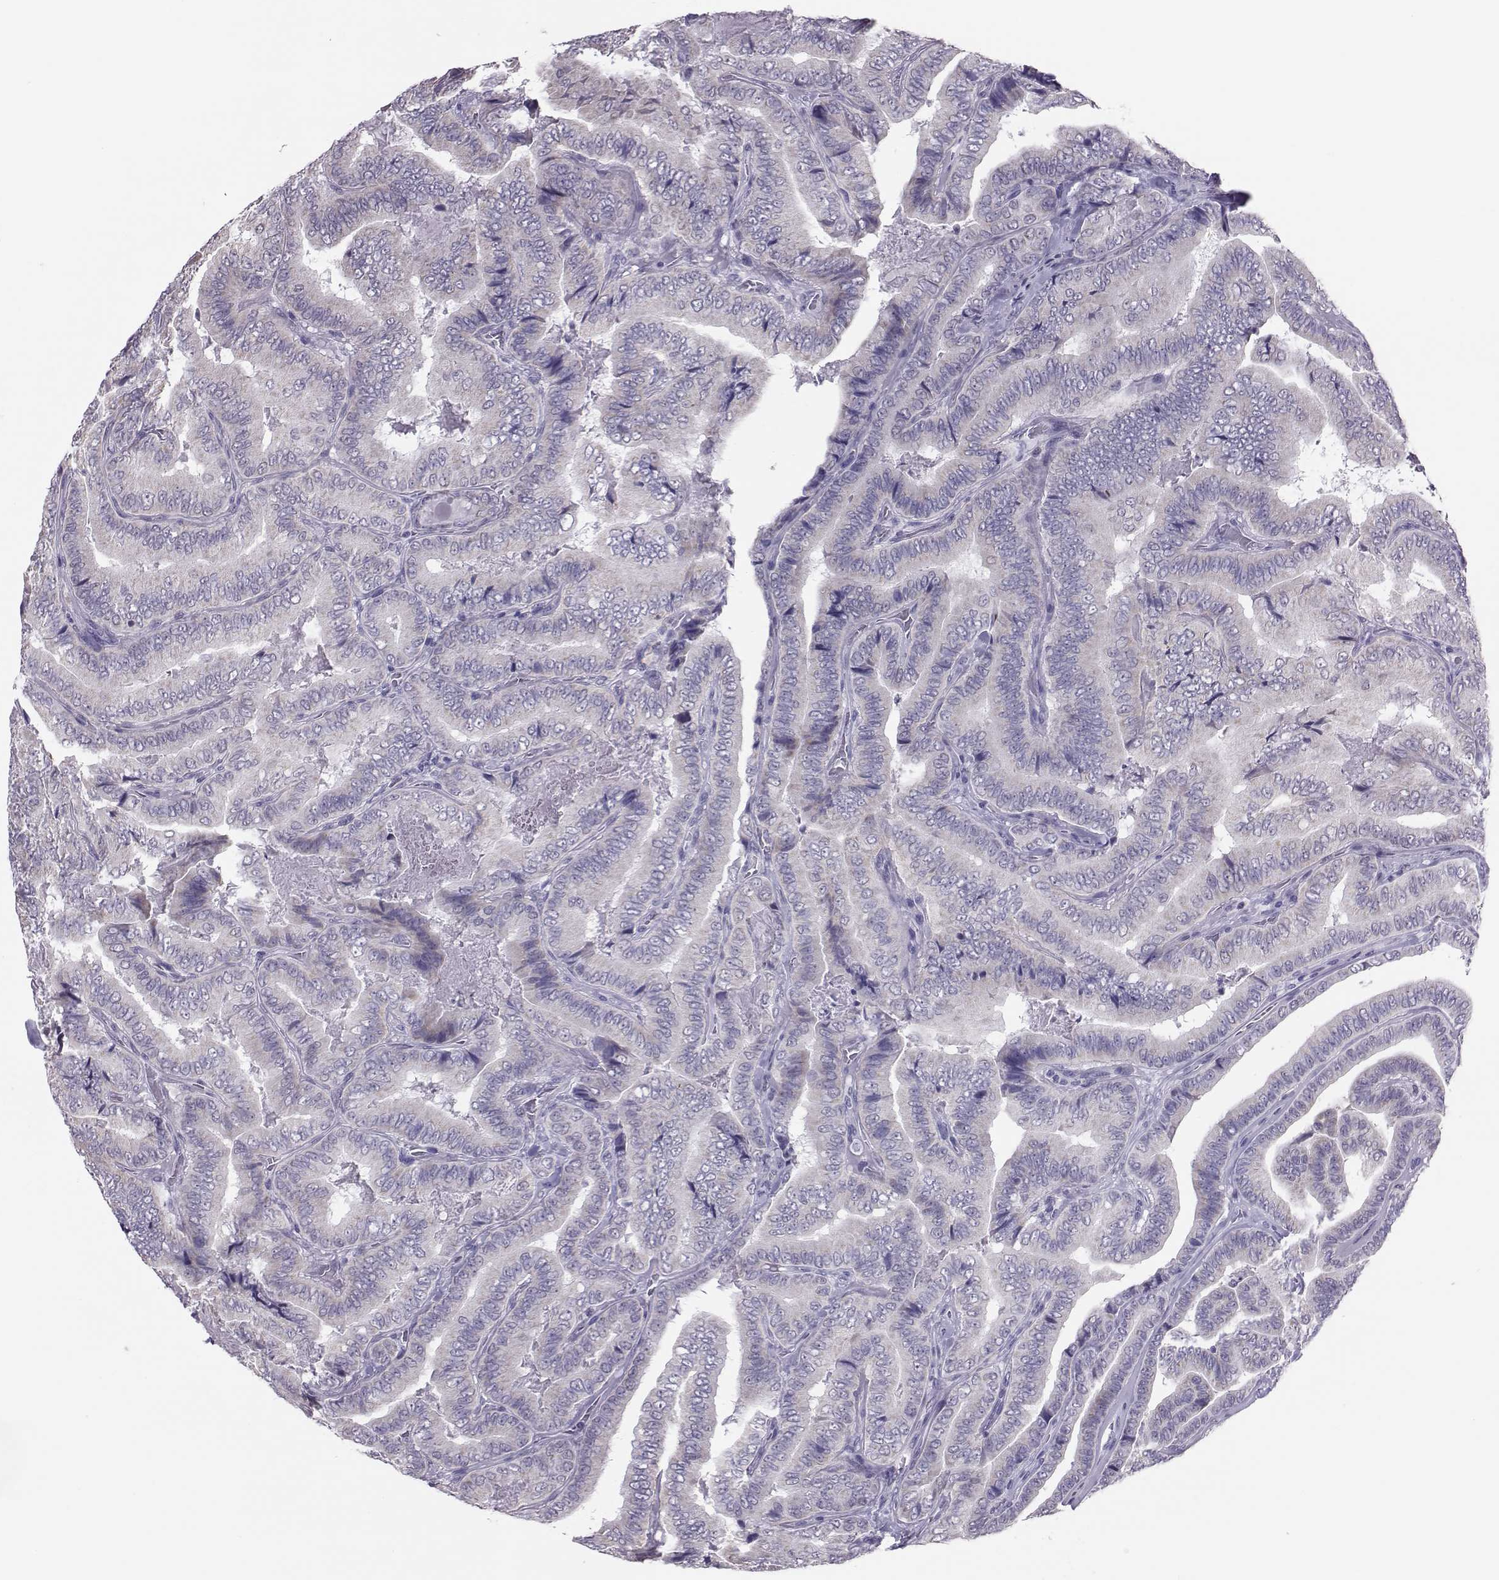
{"staining": {"intensity": "negative", "quantity": "none", "location": "none"}, "tissue": "thyroid cancer", "cell_type": "Tumor cells", "image_type": "cancer", "snomed": [{"axis": "morphology", "description": "Papillary adenocarcinoma, NOS"}, {"axis": "topography", "description": "Thyroid gland"}], "caption": "High power microscopy photomicrograph of an immunohistochemistry (IHC) micrograph of thyroid cancer, revealing no significant positivity in tumor cells. (DAB (3,3'-diaminobenzidine) immunohistochemistry visualized using brightfield microscopy, high magnification).", "gene": "DNAAF1", "patient": {"sex": "male", "age": 61}}